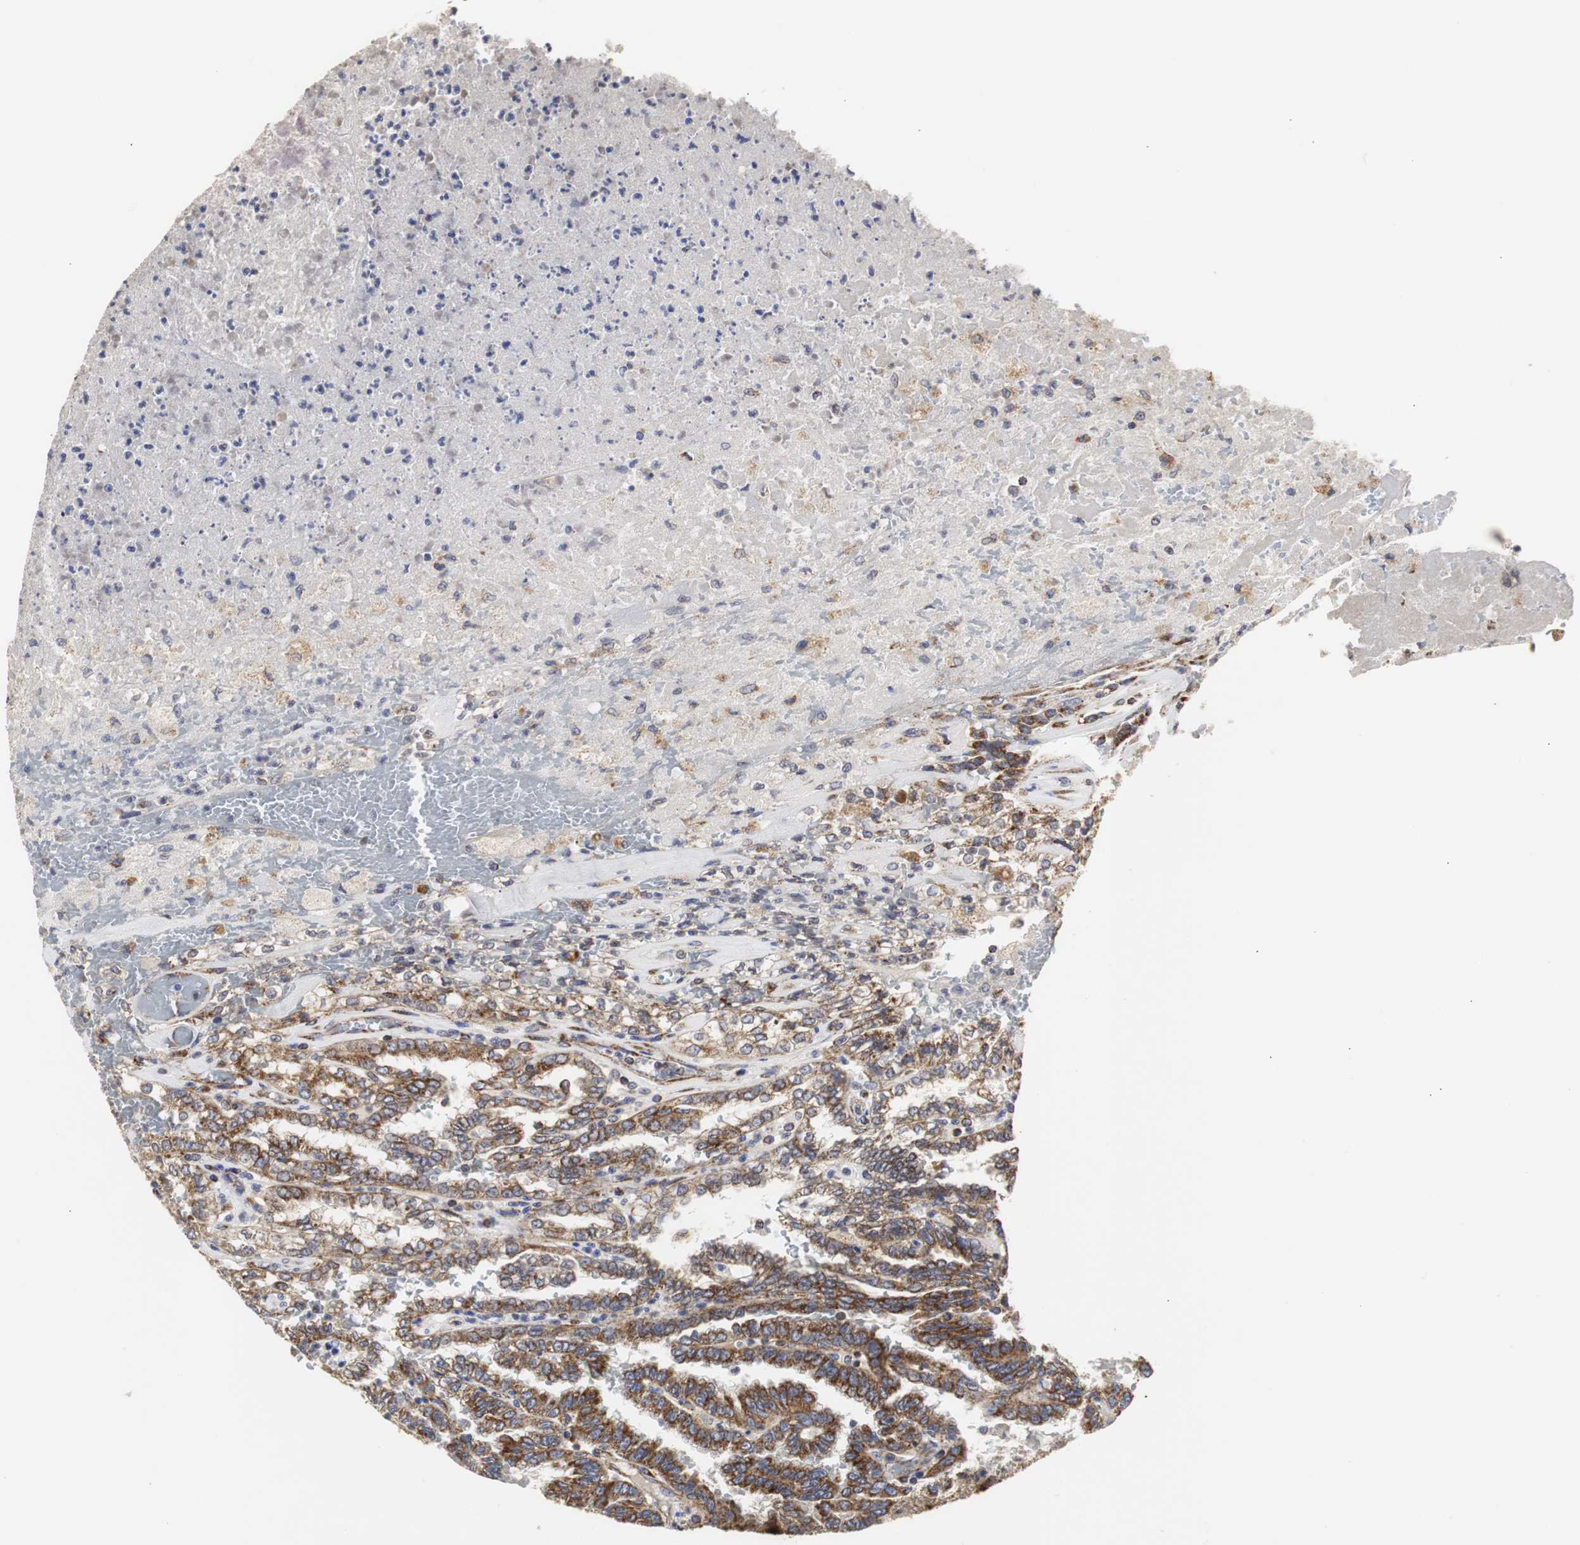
{"staining": {"intensity": "strong", "quantity": "25%-75%", "location": "cytoplasmic/membranous"}, "tissue": "renal cancer", "cell_type": "Tumor cells", "image_type": "cancer", "snomed": [{"axis": "morphology", "description": "Inflammation, NOS"}, {"axis": "morphology", "description": "Adenocarcinoma, NOS"}, {"axis": "topography", "description": "Kidney"}], "caption": "Protein expression analysis of renal cancer reveals strong cytoplasmic/membranous expression in about 25%-75% of tumor cells.", "gene": "HSD17B10", "patient": {"sex": "male", "age": 68}}